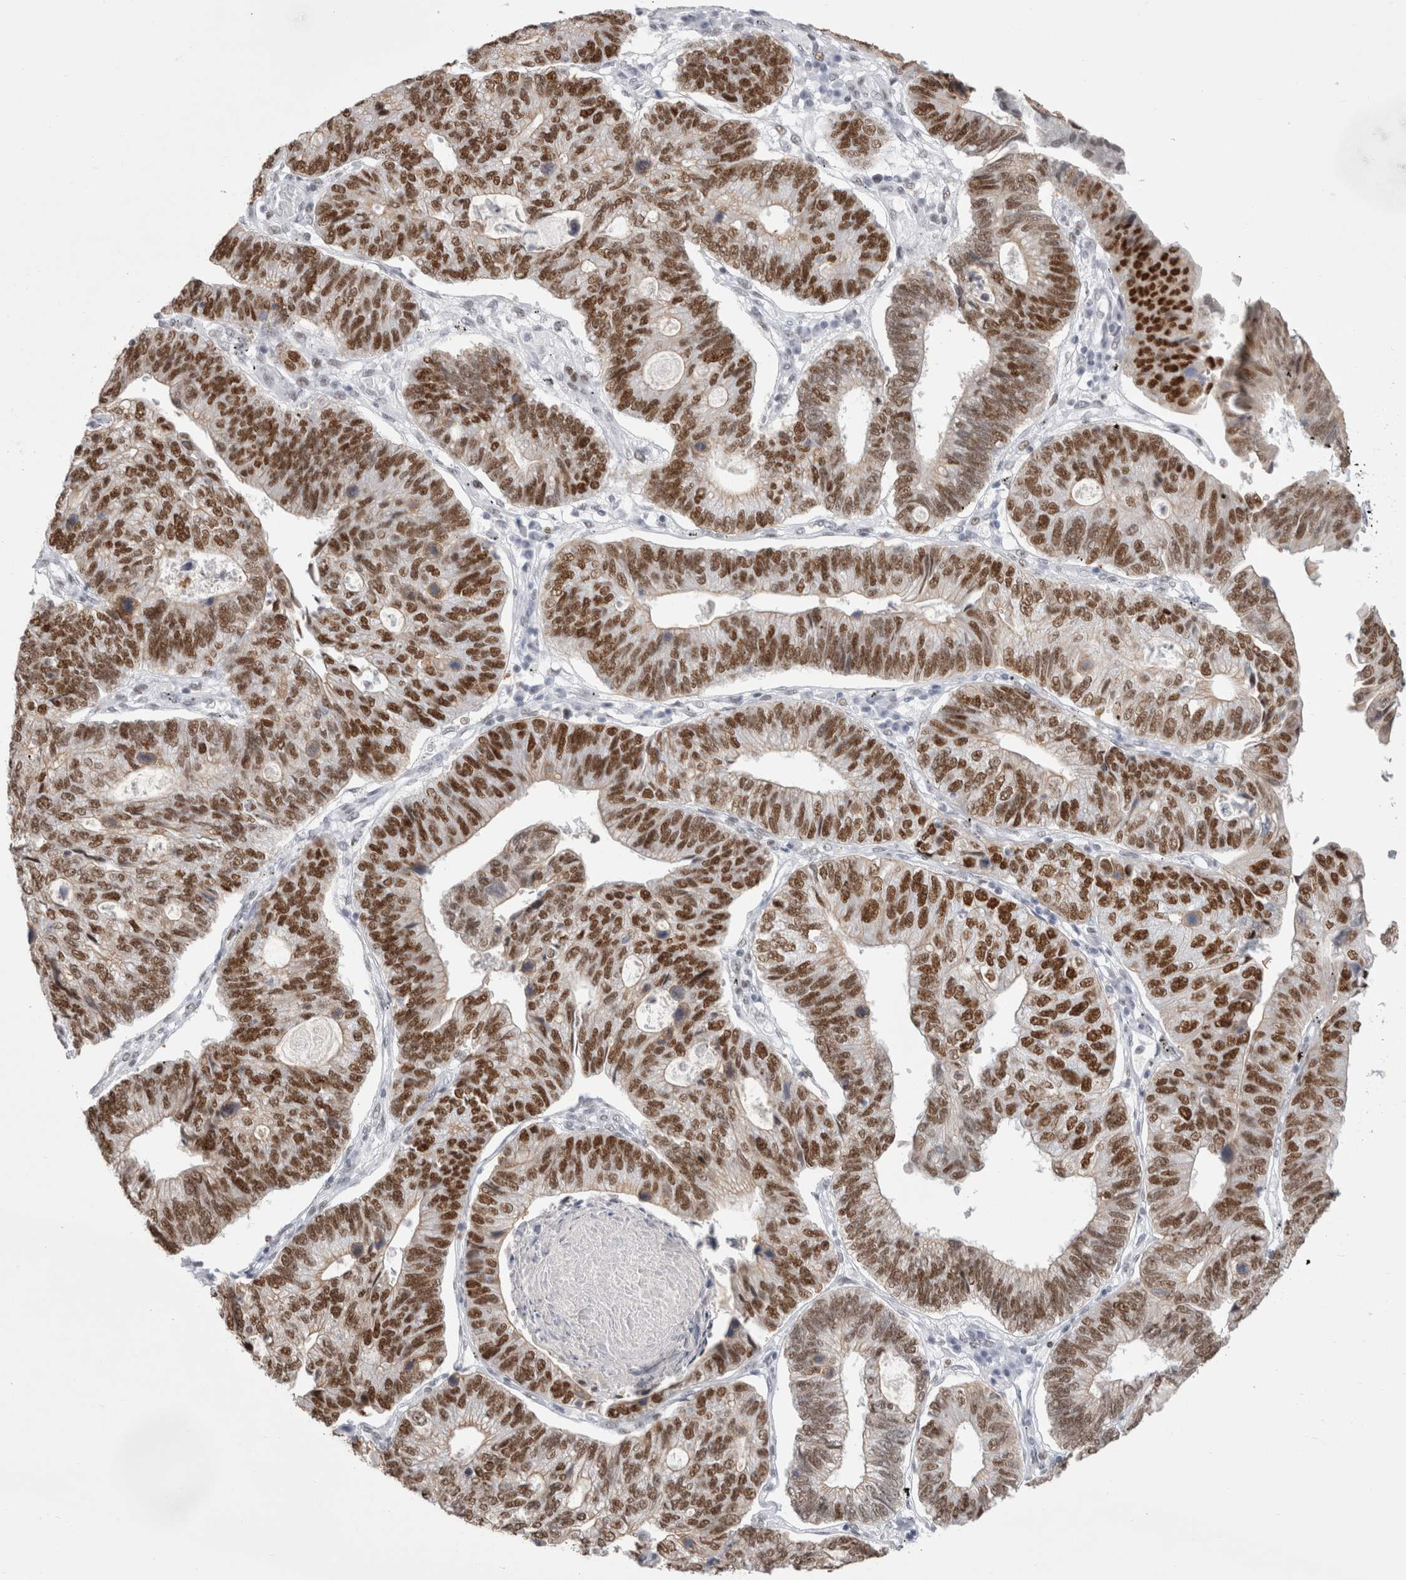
{"staining": {"intensity": "strong", "quantity": ">75%", "location": "nuclear"}, "tissue": "stomach cancer", "cell_type": "Tumor cells", "image_type": "cancer", "snomed": [{"axis": "morphology", "description": "Adenocarcinoma, NOS"}, {"axis": "topography", "description": "Stomach"}], "caption": "IHC of human stomach adenocarcinoma displays high levels of strong nuclear expression in about >75% of tumor cells. The protein of interest is shown in brown color, while the nuclei are stained blue.", "gene": "SMARCC1", "patient": {"sex": "male", "age": 59}}